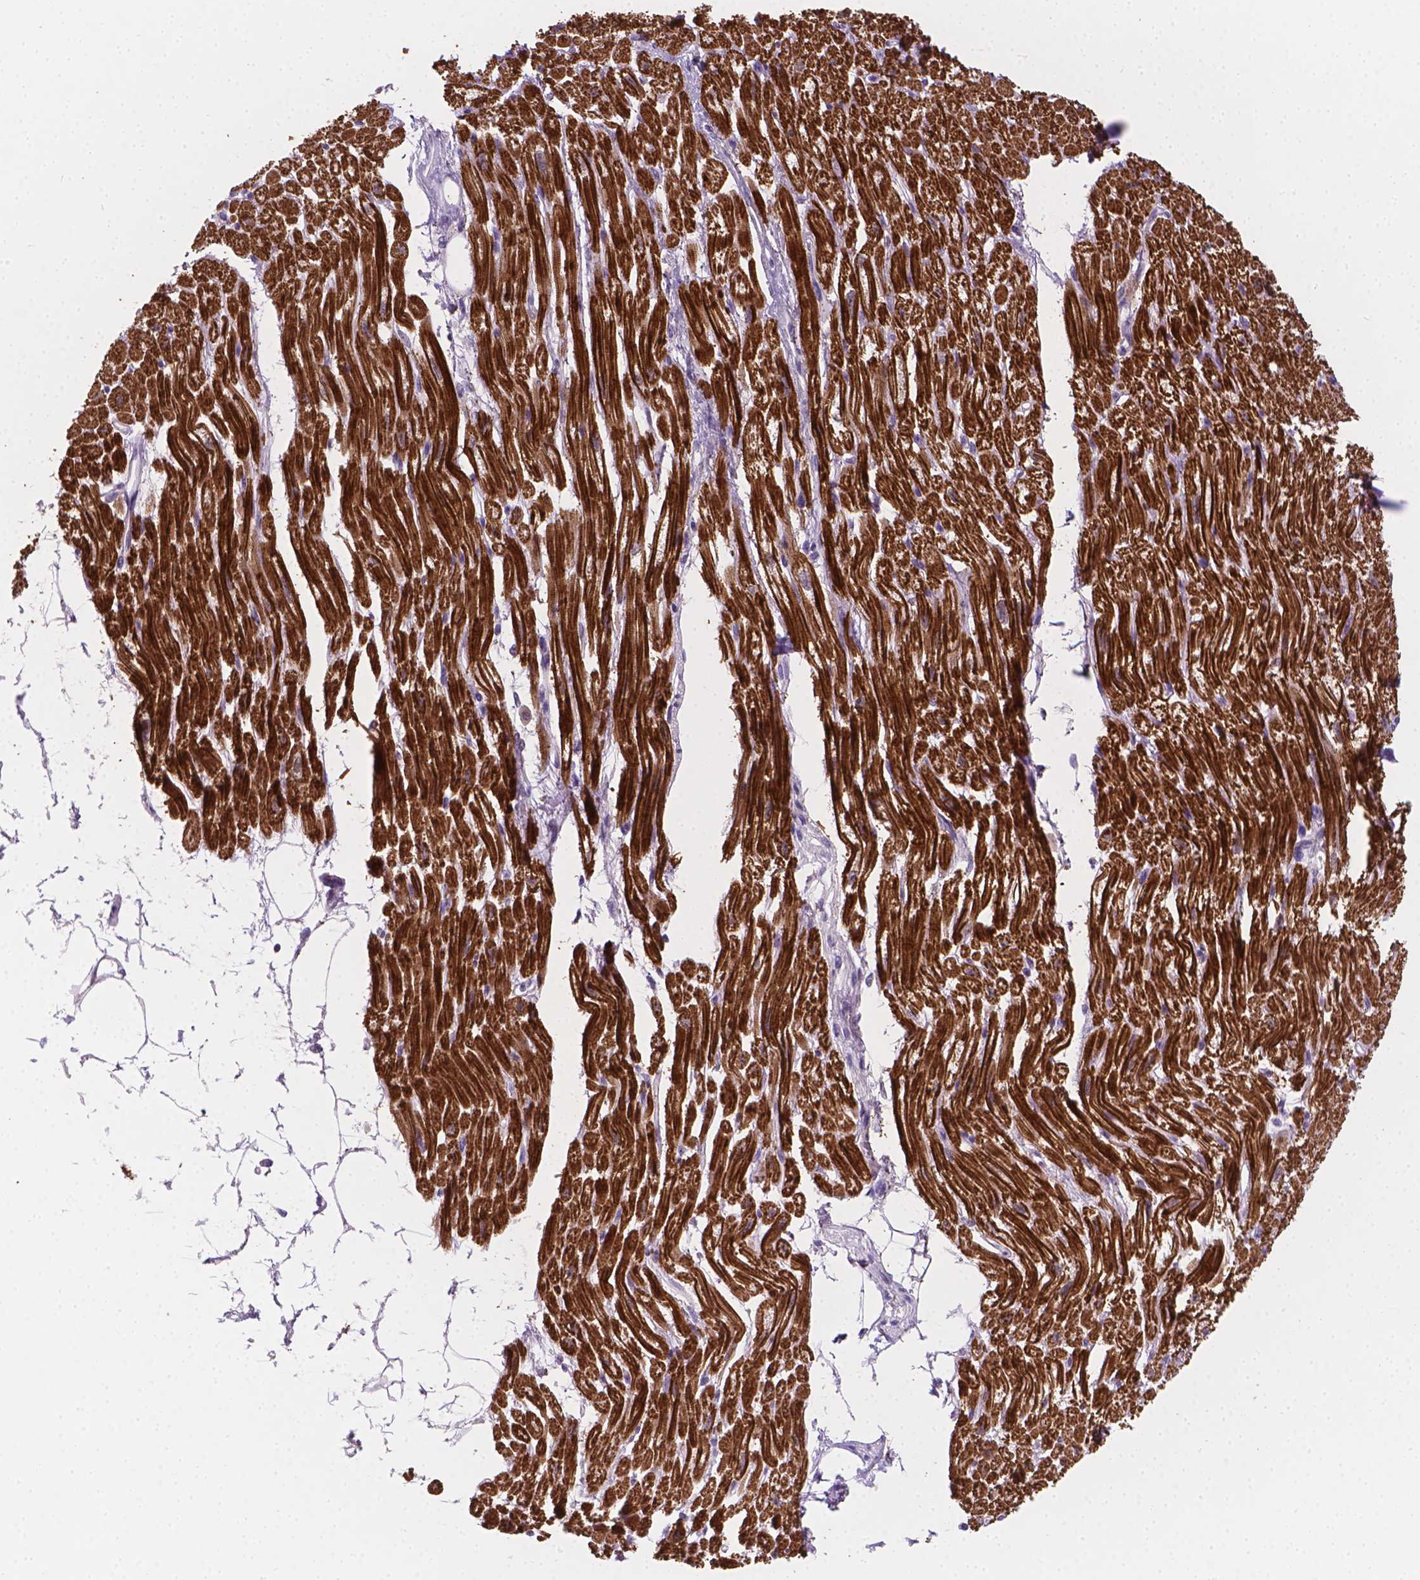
{"staining": {"intensity": "strong", "quantity": ">75%", "location": "cytoplasmic/membranous"}, "tissue": "heart muscle", "cell_type": "Cardiomyocytes", "image_type": "normal", "snomed": [{"axis": "morphology", "description": "Normal tissue, NOS"}, {"axis": "topography", "description": "Heart"}], "caption": "A histopathology image of heart muscle stained for a protein reveals strong cytoplasmic/membranous brown staining in cardiomyocytes. (IHC, brightfield microscopy, high magnification).", "gene": "TNNI2", "patient": {"sex": "female", "age": 62}}